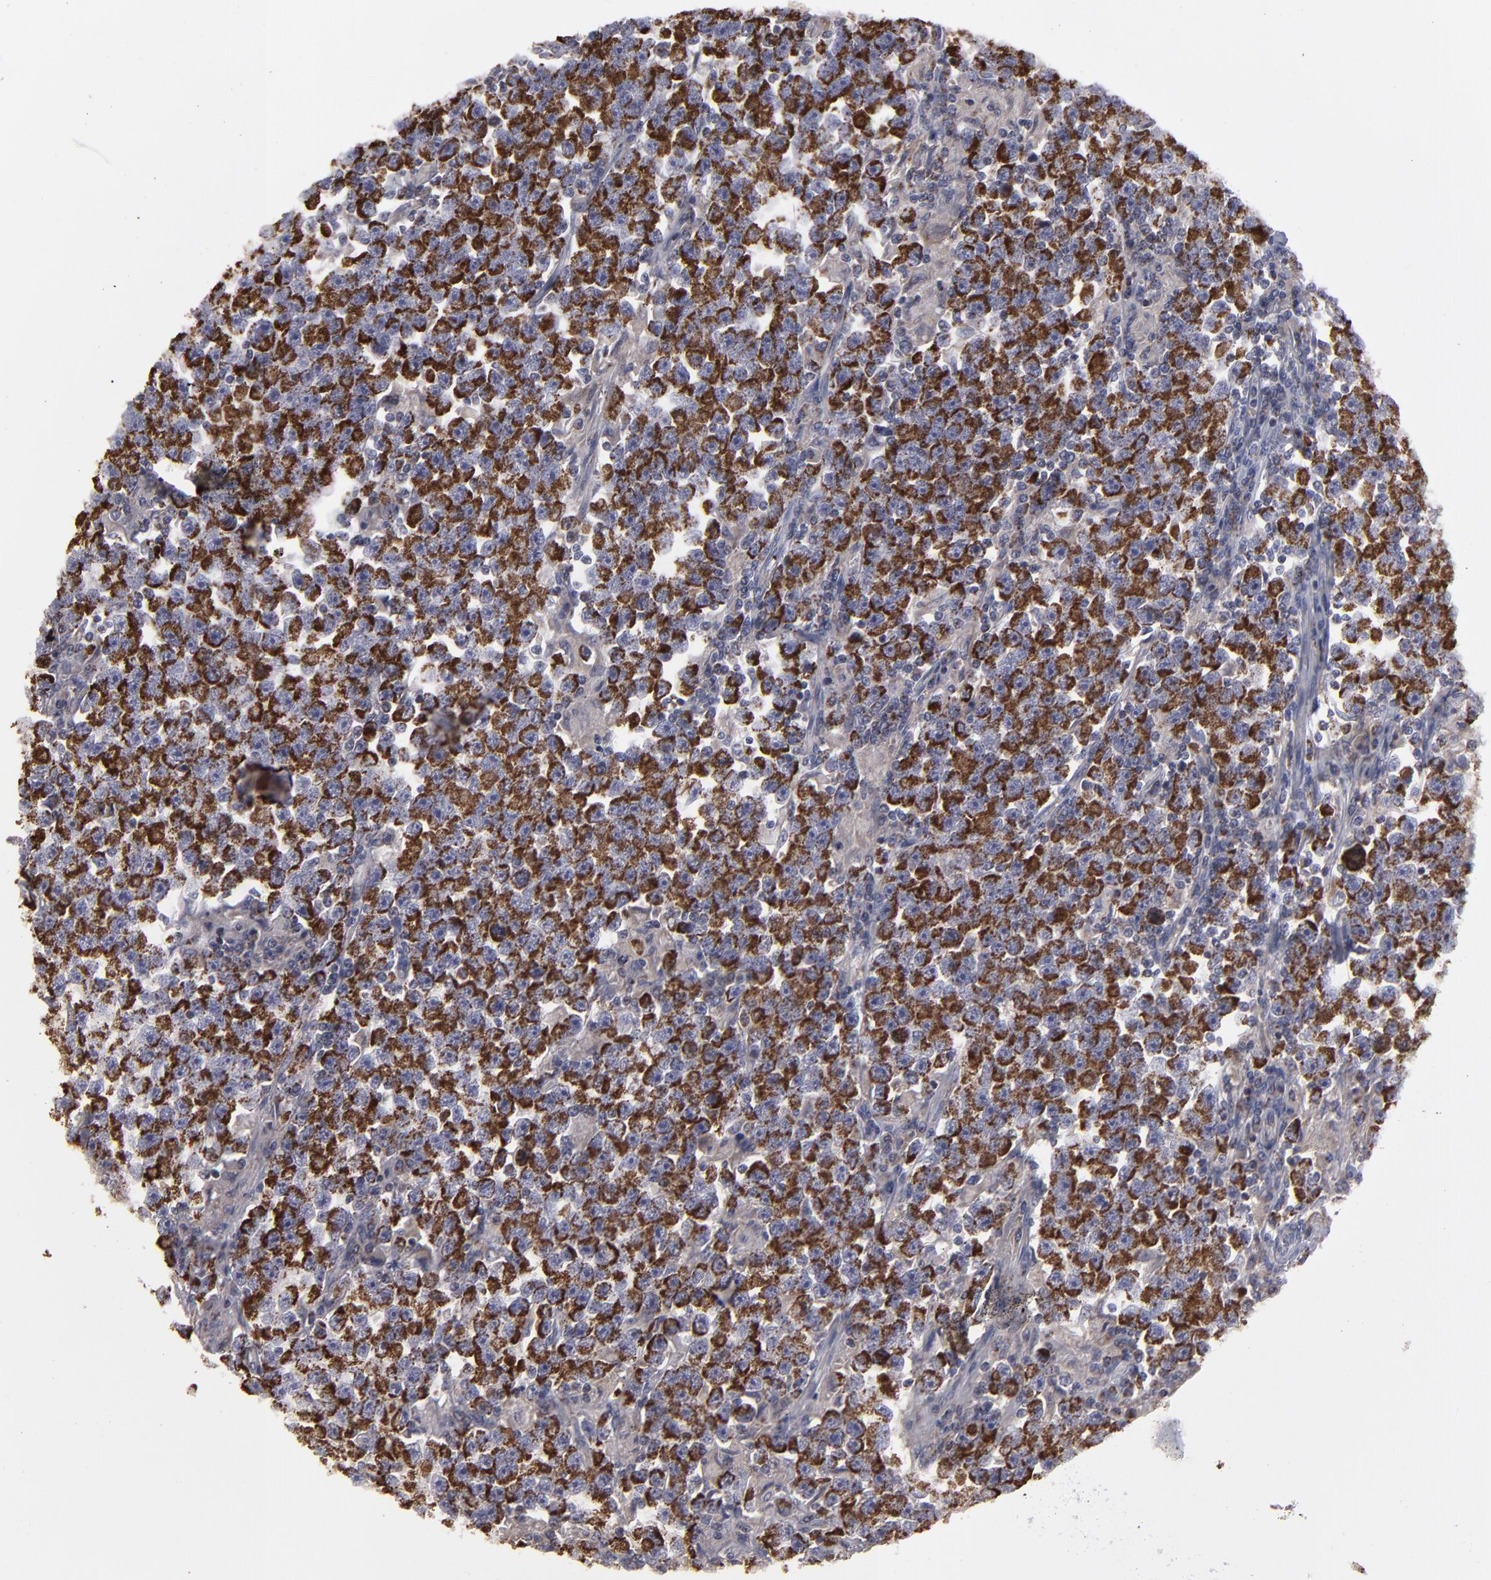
{"staining": {"intensity": "strong", "quantity": ">75%", "location": "cytoplasmic/membranous"}, "tissue": "testis cancer", "cell_type": "Tumor cells", "image_type": "cancer", "snomed": [{"axis": "morphology", "description": "Seminoma, NOS"}, {"axis": "topography", "description": "Testis"}], "caption": "Seminoma (testis) stained for a protein (brown) displays strong cytoplasmic/membranous positive positivity in about >75% of tumor cells.", "gene": "MYOM2", "patient": {"sex": "male", "age": 33}}